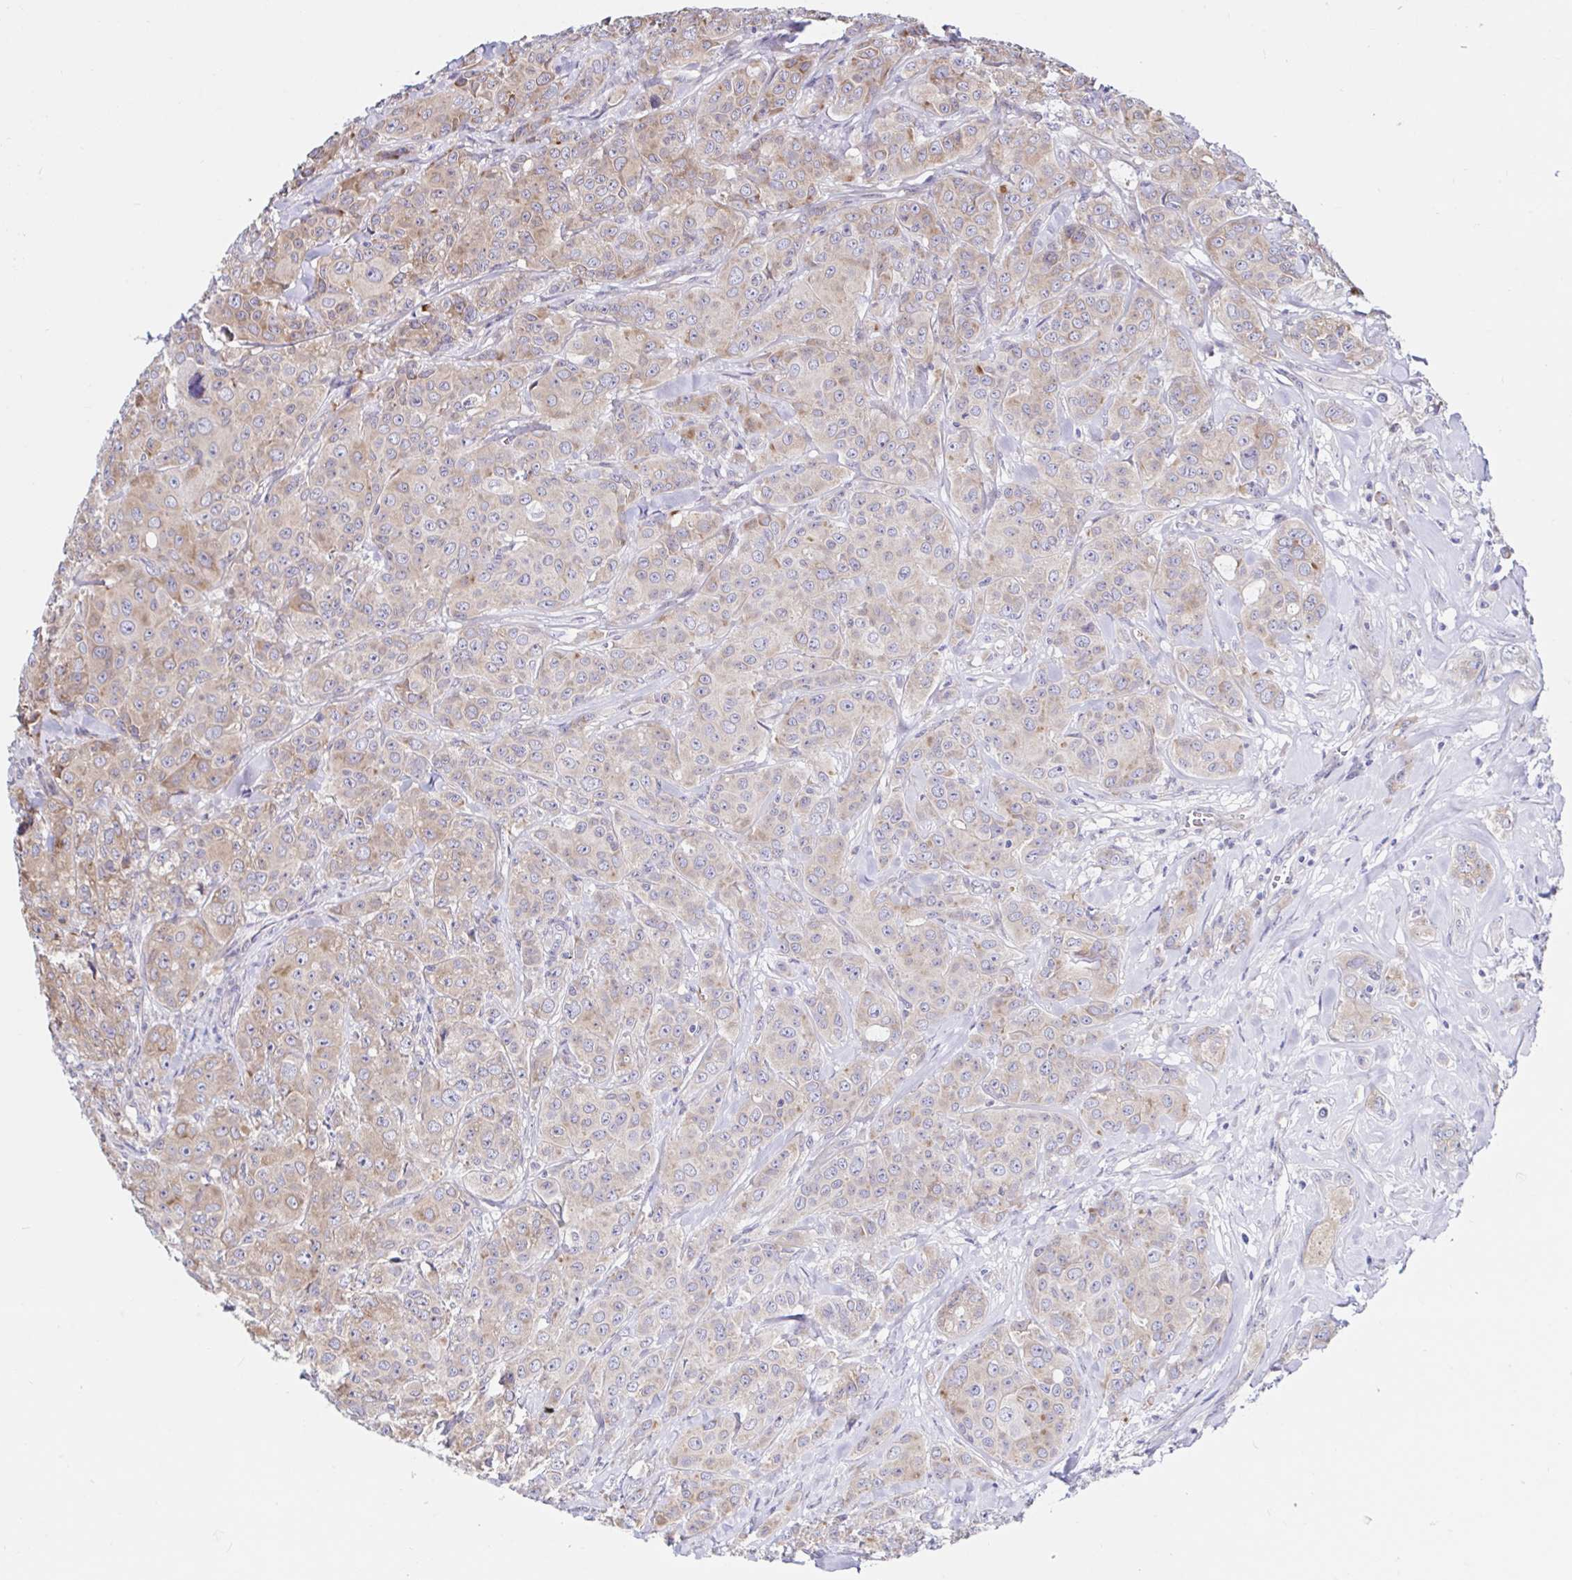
{"staining": {"intensity": "moderate", "quantity": ">75%", "location": "cytoplasmic/membranous"}, "tissue": "breast cancer", "cell_type": "Tumor cells", "image_type": "cancer", "snomed": [{"axis": "morphology", "description": "Normal tissue, NOS"}, {"axis": "morphology", "description": "Duct carcinoma"}, {"axis": "topography", "description": "Breast"}], "caption": "About >75% of tumor cells in human breast cancer (infiltrating ductal carcinoma) show moderate cytoplasmic/membranous protein positivity as visualized by brown immunohistochemical staining.", "gene": "VSIG2", "patient": {"sex": "female", "age": 43}}